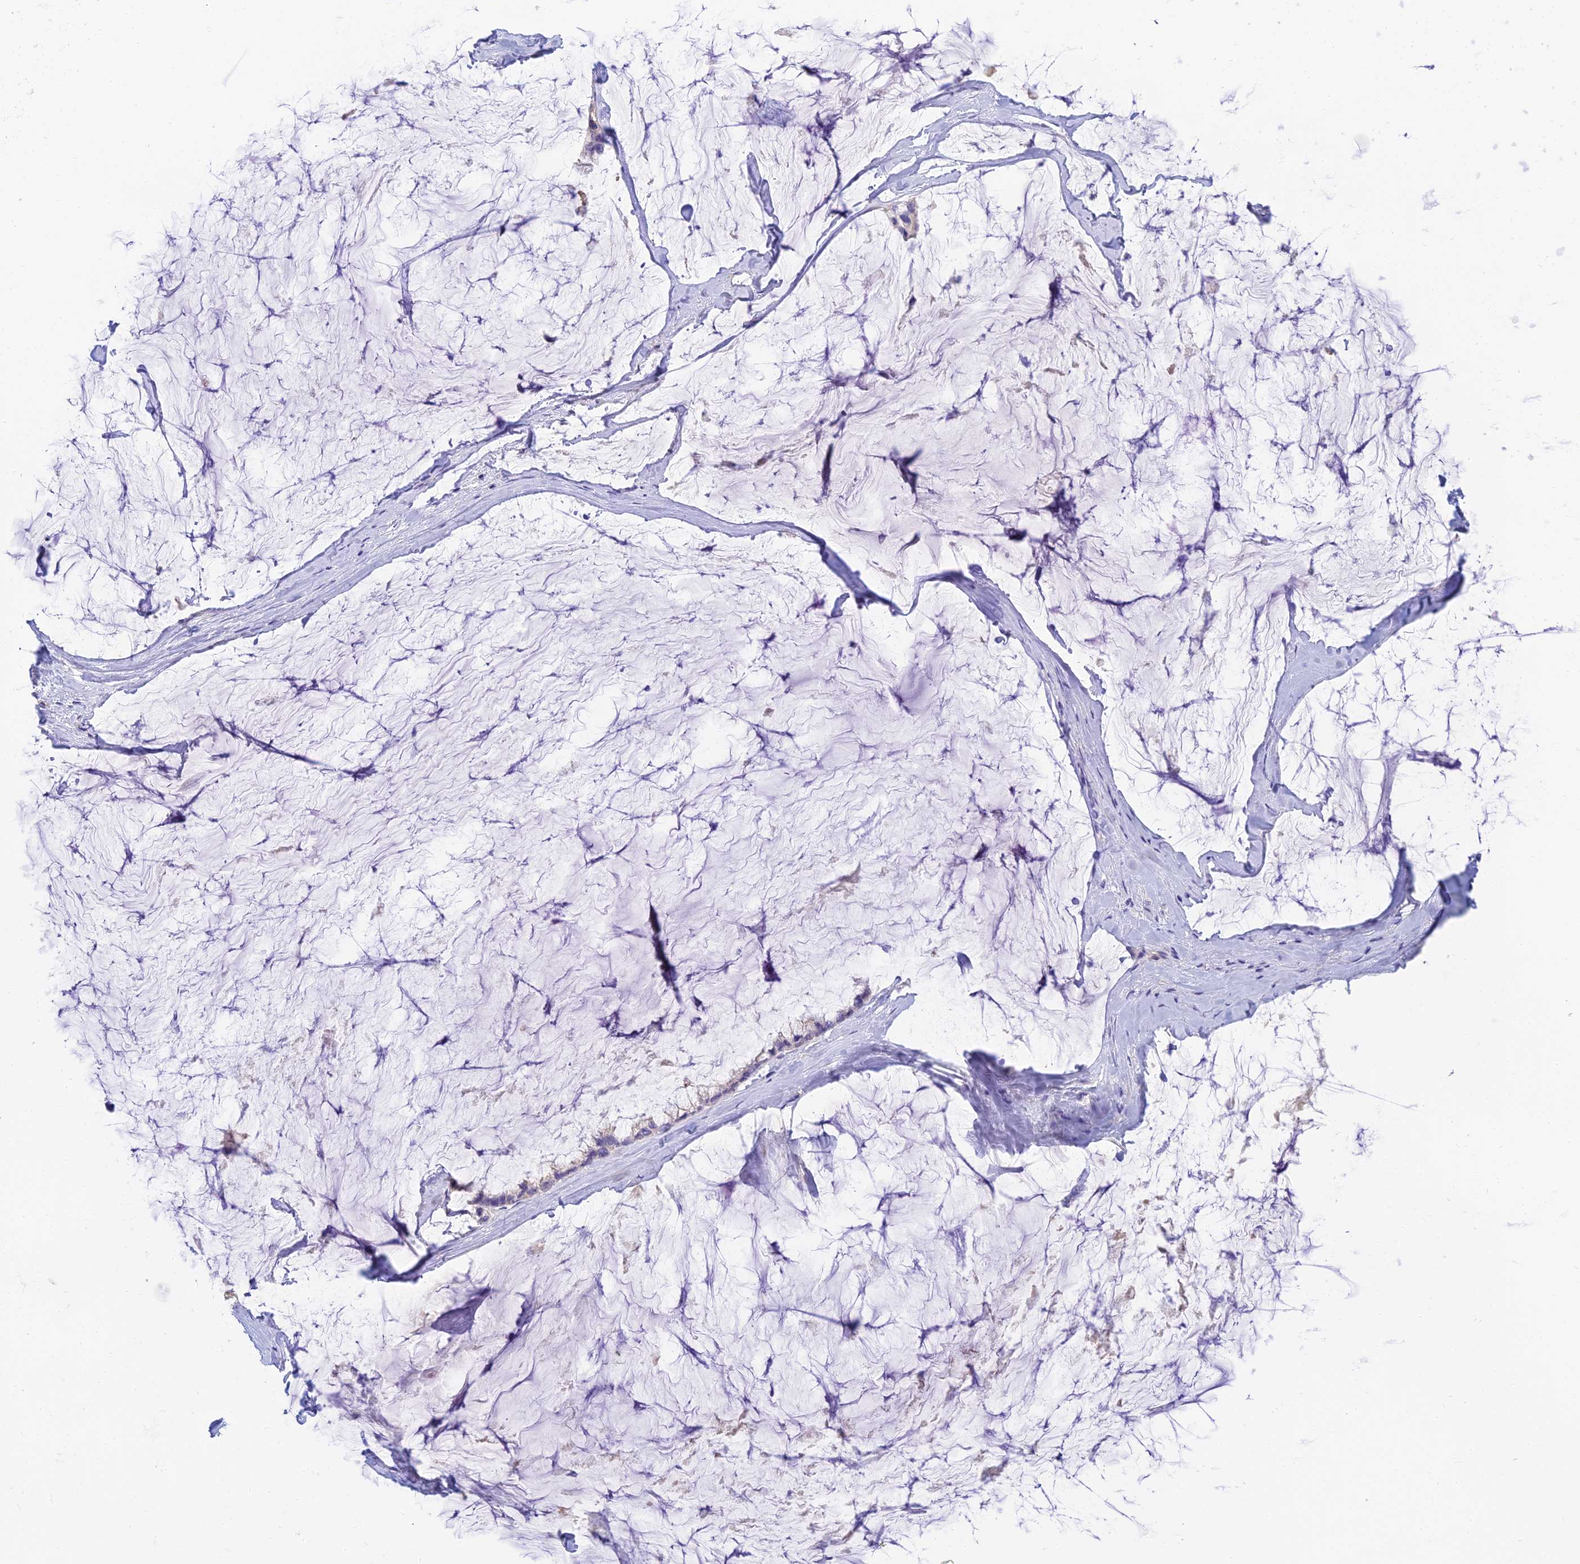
{"staining": {"intensity": "negative", "quantity": "none", "location": "none"}, "tissue": "ovarian cancer", "cell_type": "Tumor cells", "image_type": "cancer", "snomed": [{"axis": "morphology", "description": "Cystadenocarcinoma, mucinous, NOS"}, {"axis": "topography", "description": "Ovary"}], "caption": "There is no significant staining in tumor cells of ovarian cancer.", "gene": "INTS13", "patient": {"sex": "female", "age": 39}}